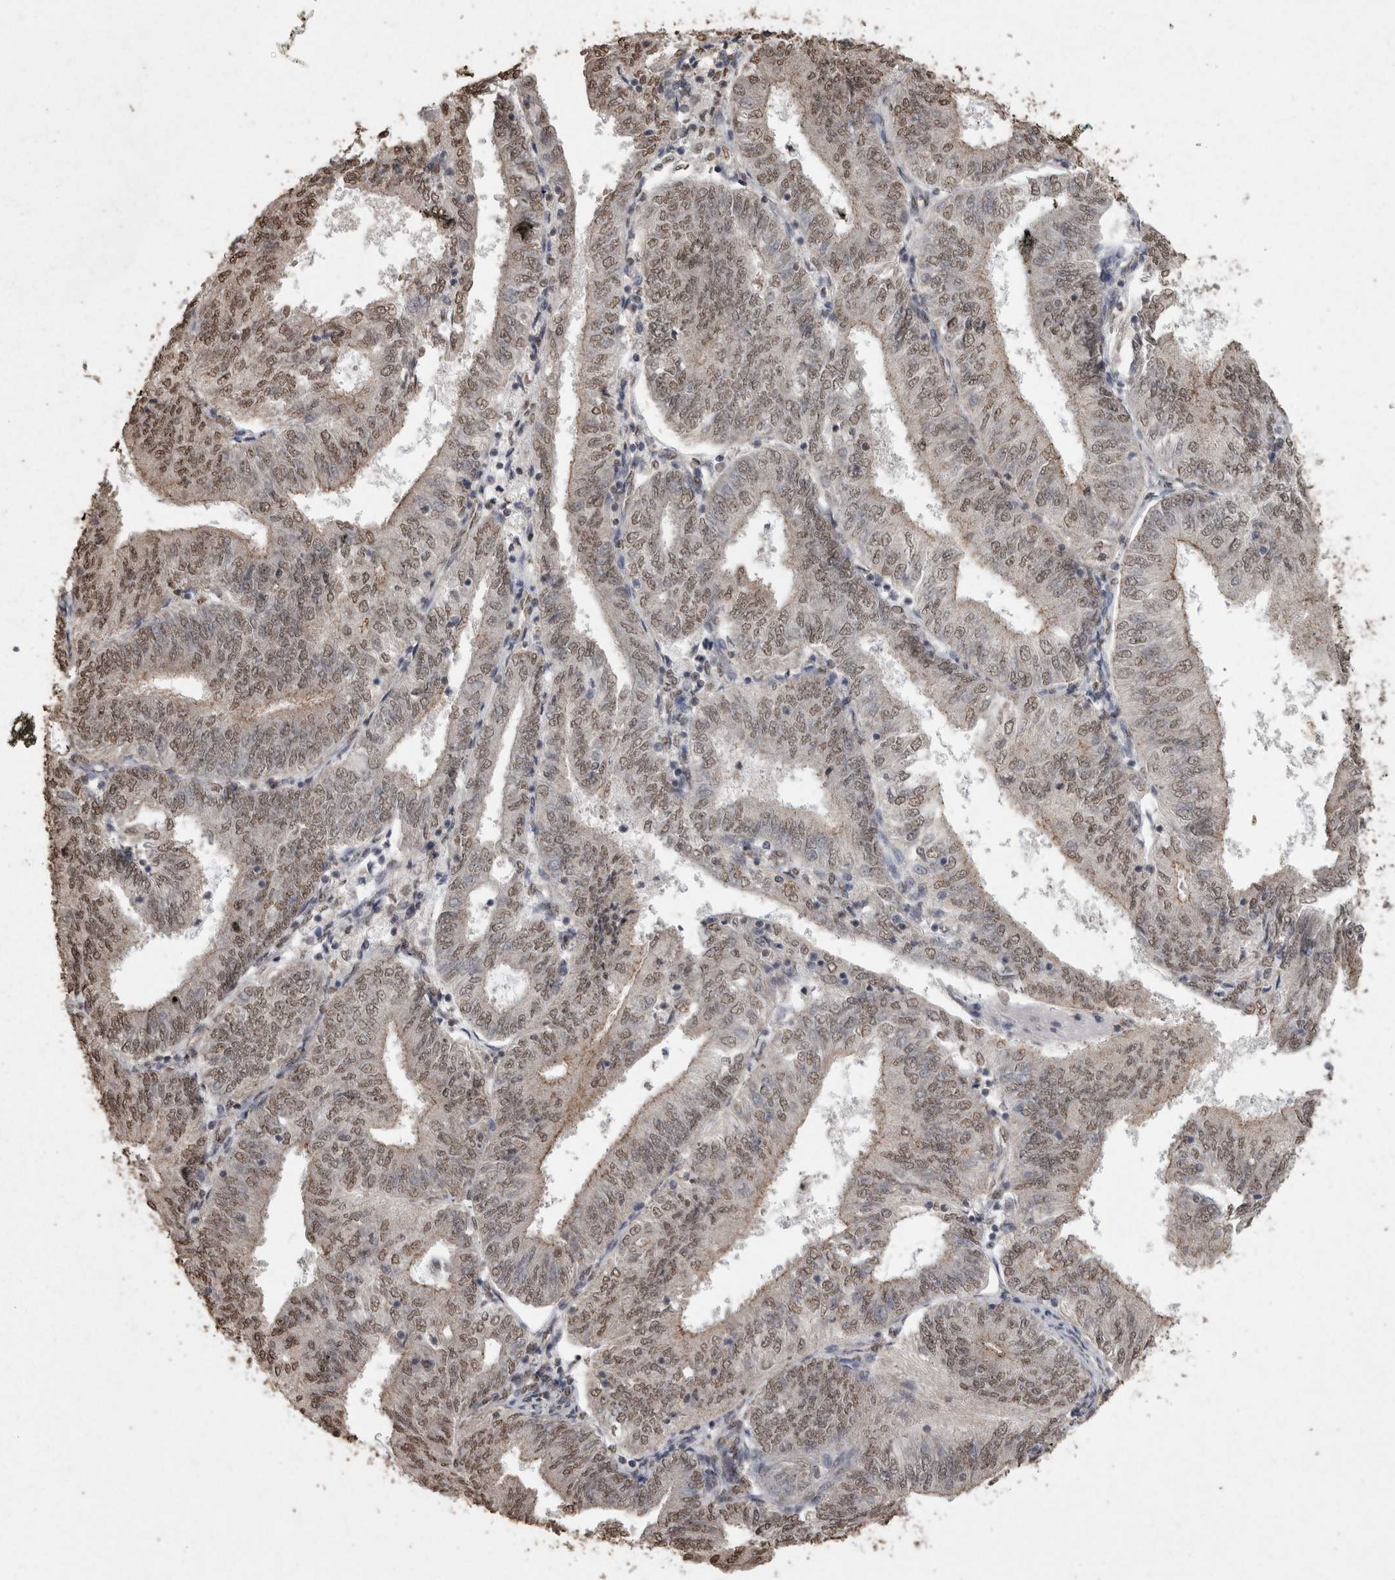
{"staining": {"intensity": "weak", "quantity": ">75%", "location": "nuclear"}, "tissue": "endometrial cancer", "cell_type": "Tumor cells", "image_type": "cancer", "snomed": [{"axis": "morphology", "description": "Adenocarcinoma, NOS"}, {"axis": "topography", "description": "Endometrium"}], "caption": "This photomicrograph reveals immunohistochemistry (IHC) staining of endometrial cancer (adenocarcinoma), with low weak nuclear staining in about >75% of tumor cells.", "gene": "SMAD7", "patient": {"sex": "female", "age": 58}}